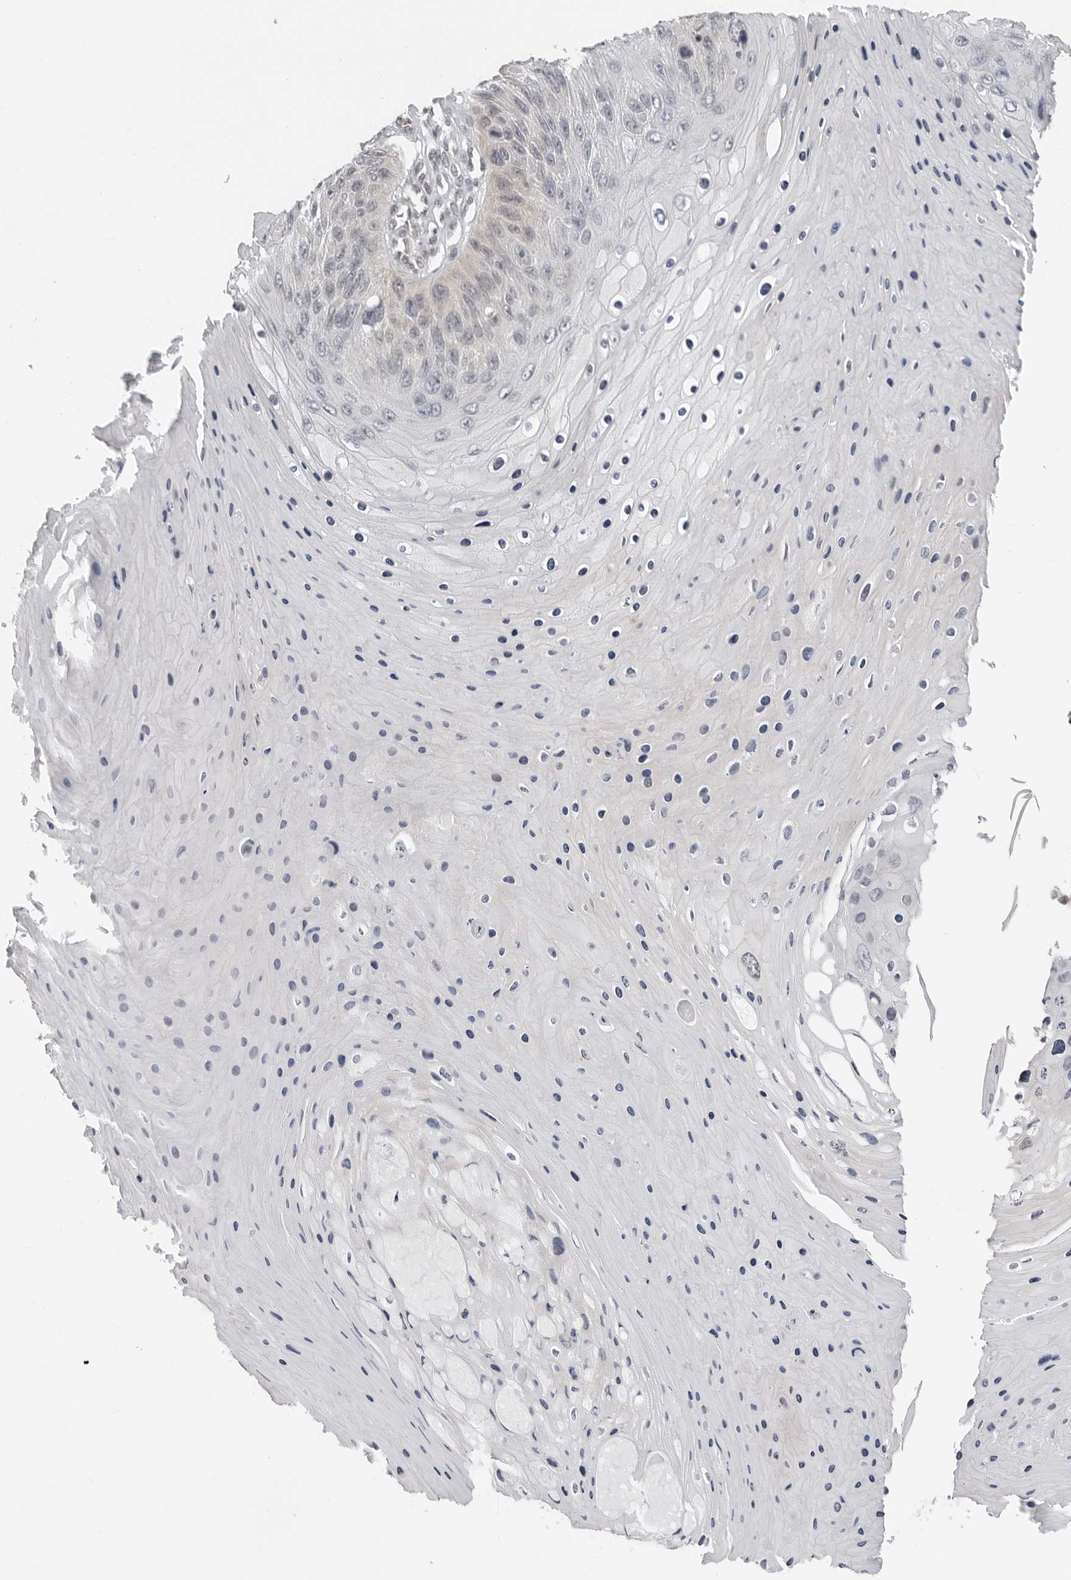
{"staining": {"intensity": "weak", "quantity": "<25%", "location": "cytoplasmic/membranous"}, "tissue": "skin cancer", "cell_type": "Tumor cells", "image_type": "cancer", "snomed": [{"axis": "morphology", "description": "Squamous cell carcinoma, NOS"}, {"axis": "topography", "description": "Skin"}], "caption": "A high-resolution photomicrograph shows IHC staining of squamous cell carcinoma (skin), which displays no significant staining in tumor cells. (DAB immunohistochemistry visualized using brightfield microscopy, high magnification).", "gene": "CASP7", "patient": {"sex": "female", "age": 88}}